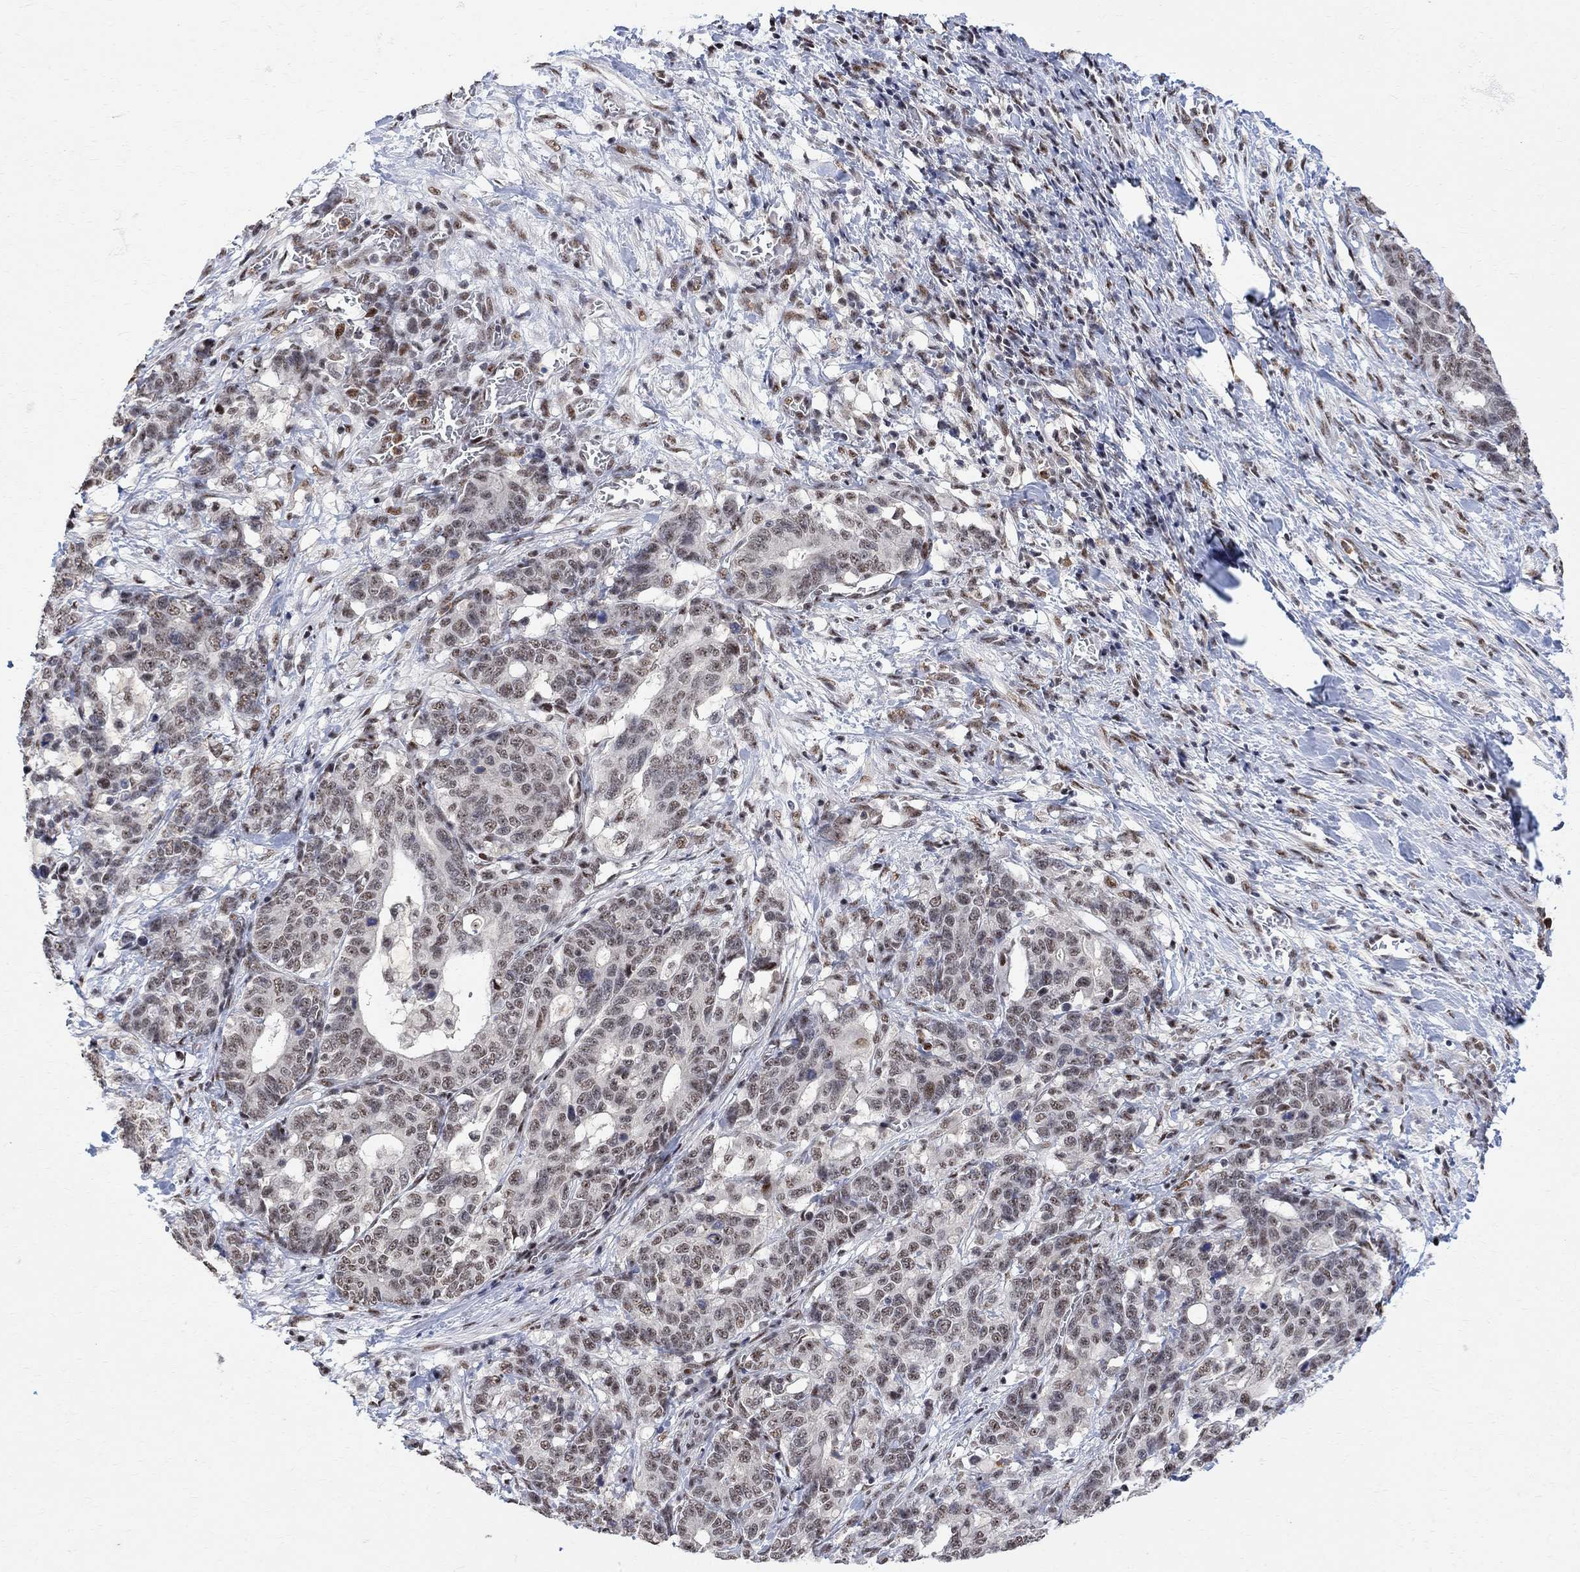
{"staining": {"intensity": "weak", "quantity": "25%-75%", "location": "nuclear"}, "tissue": "stomach cancer", "cell_type": "Tumor cells", "image_type": "cancer", "snomed": [{"axis": "morphology", "description": "Normal tissue, NOS"}, {"axis": "morphology", "description": "Adenocarcinoma, NOS"}, {"axis": "topography", "description": "Stomach"}], "caption": "Human stomach cancer (adenocarcinoma) stained for a protein (brown) reveals weak nuclear positive staining in about 25%-75% of tumor cells.", "gene": "E4F1", "patient": {"sex": "female", "age": 64}}